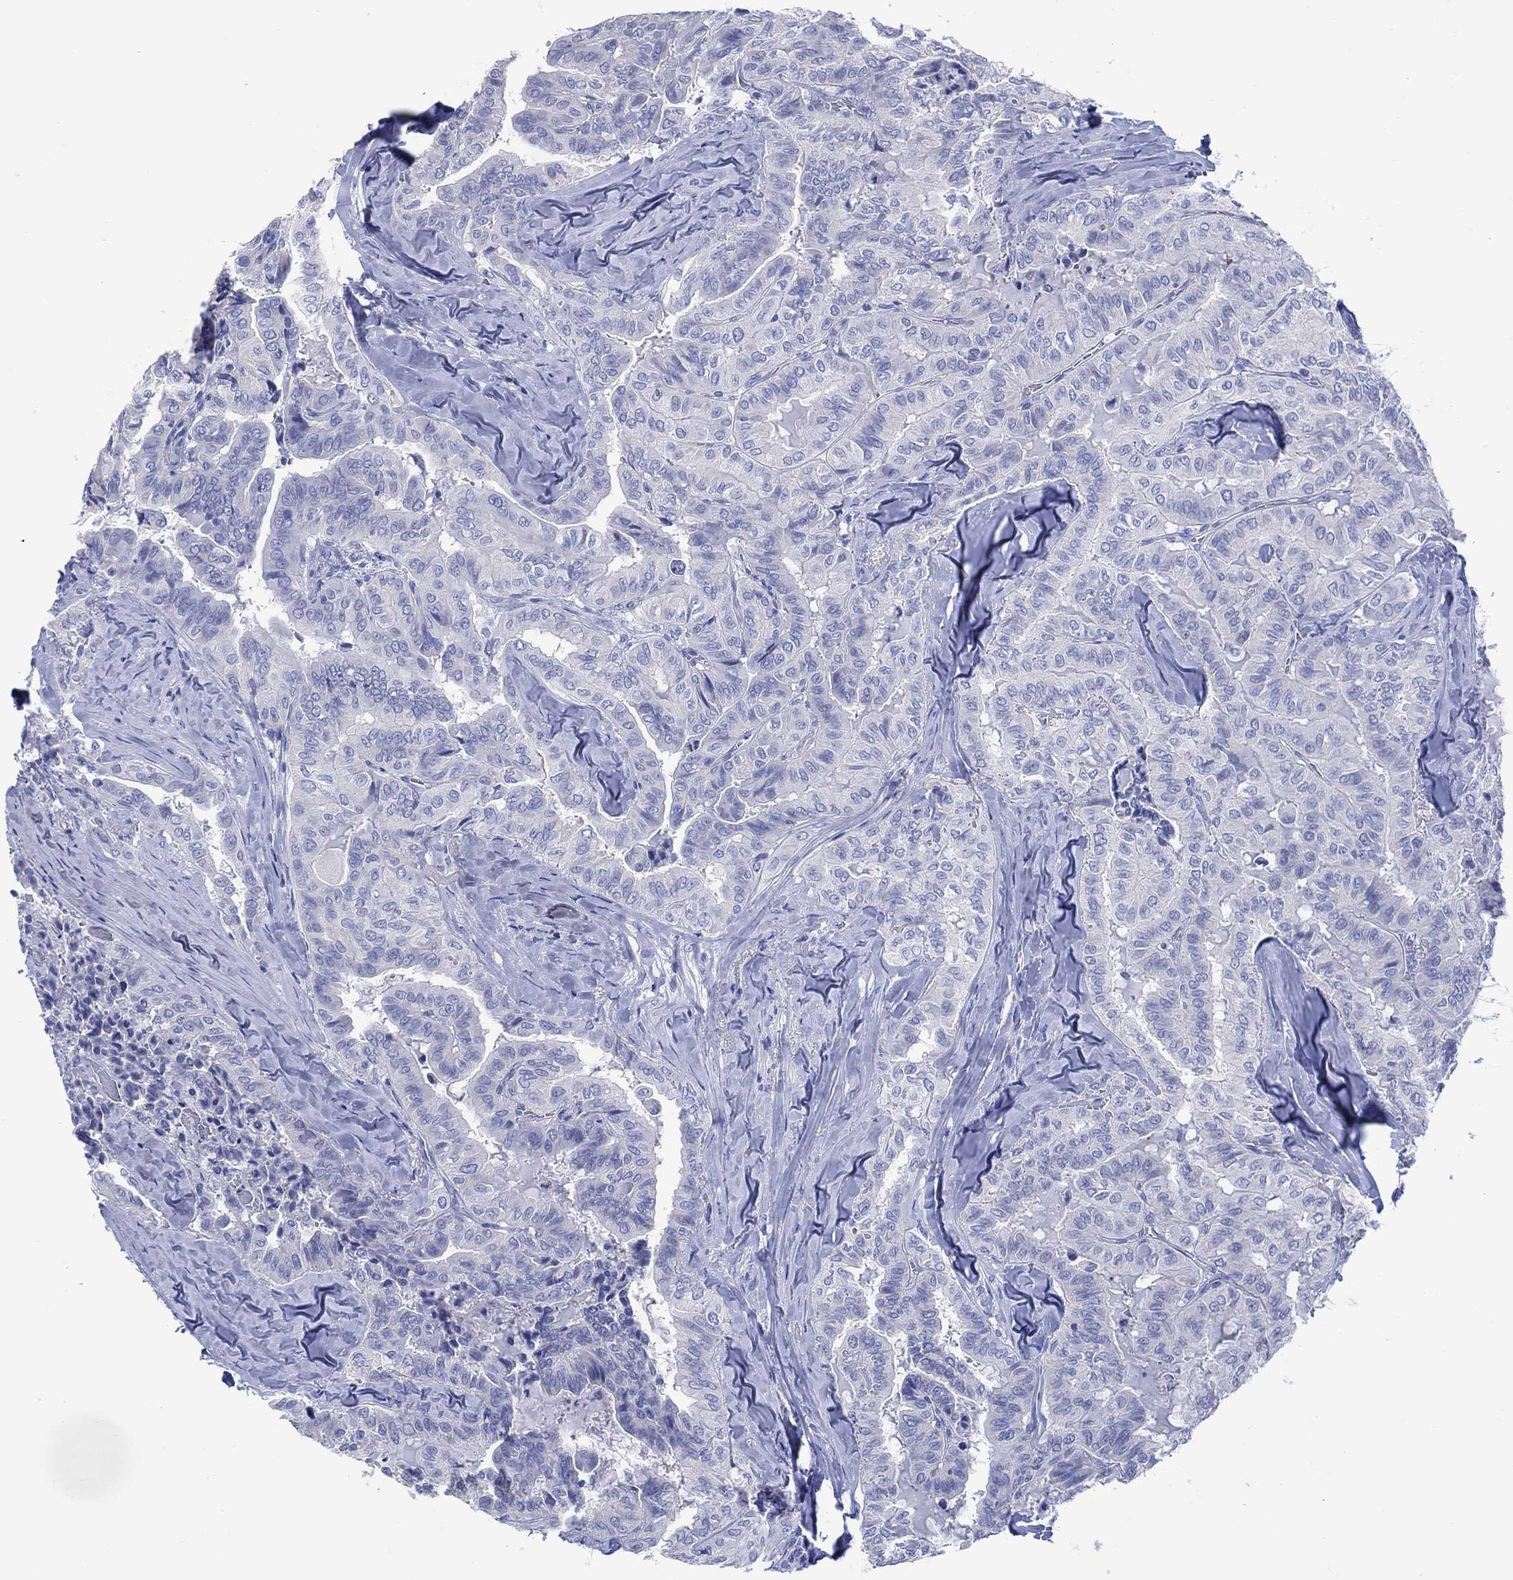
{"staining": {"intensity": "negative", "quantity": "none", "location": "none"}, "tissue": "thyroid cancer", "cell_type": "Tumor cells", "image_type": "cancer", "snomed": [{"axis": "morphology", "description": "Papillary adenocarcinoma, NOS"}, {"axis": "topography", "description": "Thyroid gland"}], "caption": "This histopathology image is of thyroid cancer (papillary adenocarcinoma) stained with immunohistochemistry (IHC) to label a protein in brown with the nuclei are counter-stained blue. There is no positivity in tumor cells.", "gene": "LRRD1", "patient": {"sex": "female", "age": 68}}